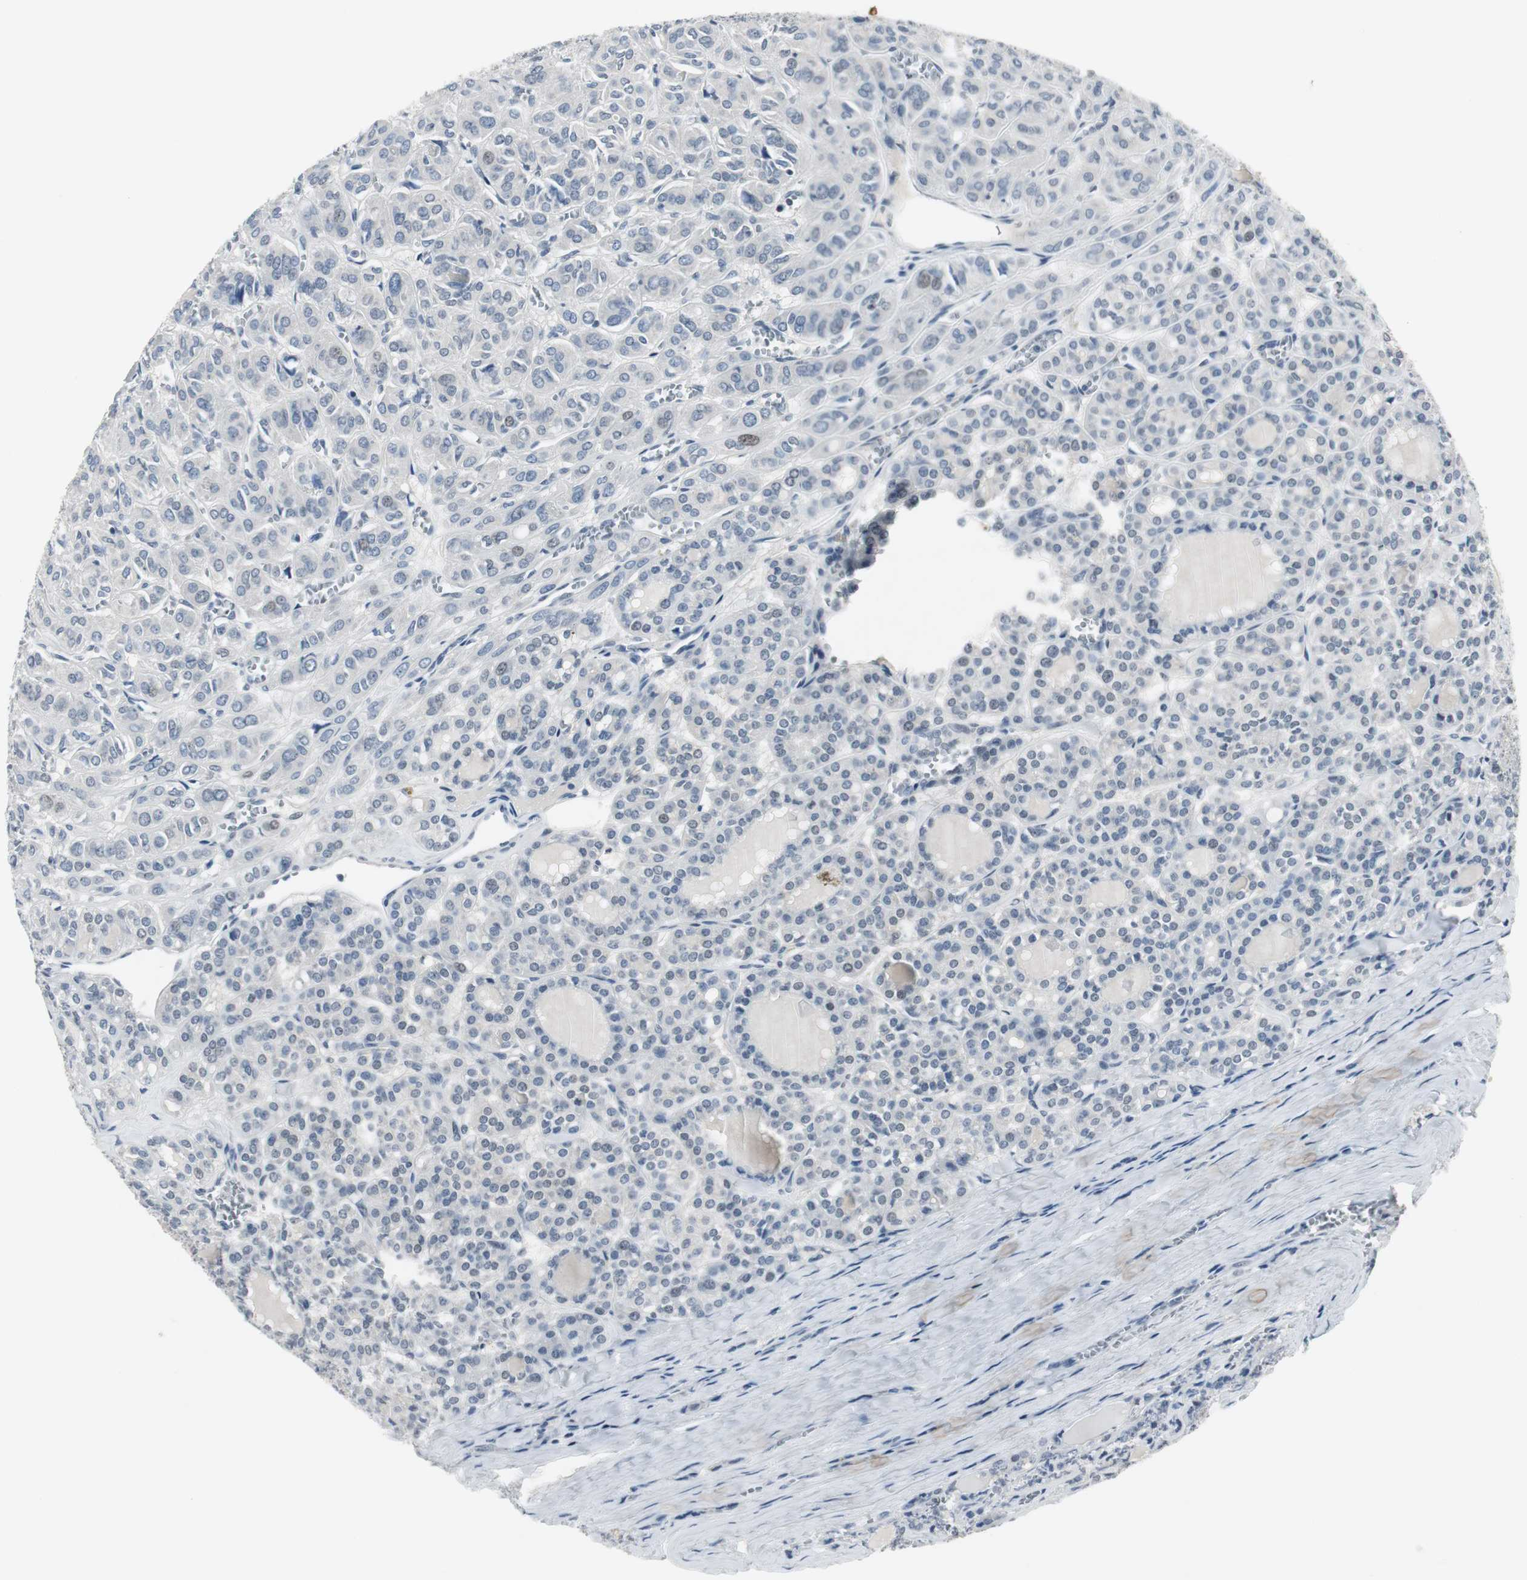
{"staining": {"intensity": "negative", "quantity": "none", "location": "none"}, "tissue": "thyroid cancer", "cell_type": "Tumor cells", "image_type": "cancer", "snomed": [{"axis": "morphology", "description": "Follicular adenoma carcinoma, NOS"}, {"axis": "topography", "description": "Thyroid gland"}], "caption": "Immunohistochemistry of thyroid cancer reveals no positivity in tumor cells. The staining was performed using DAB (3,3'-diaminobenzidine) to visualize the protein expression in brown, while the nuclei were stained in blue with hematoxylin (Magnification: 20x).", "gene": "ELK1", "patient": {"sex": "female", "age": 71}}